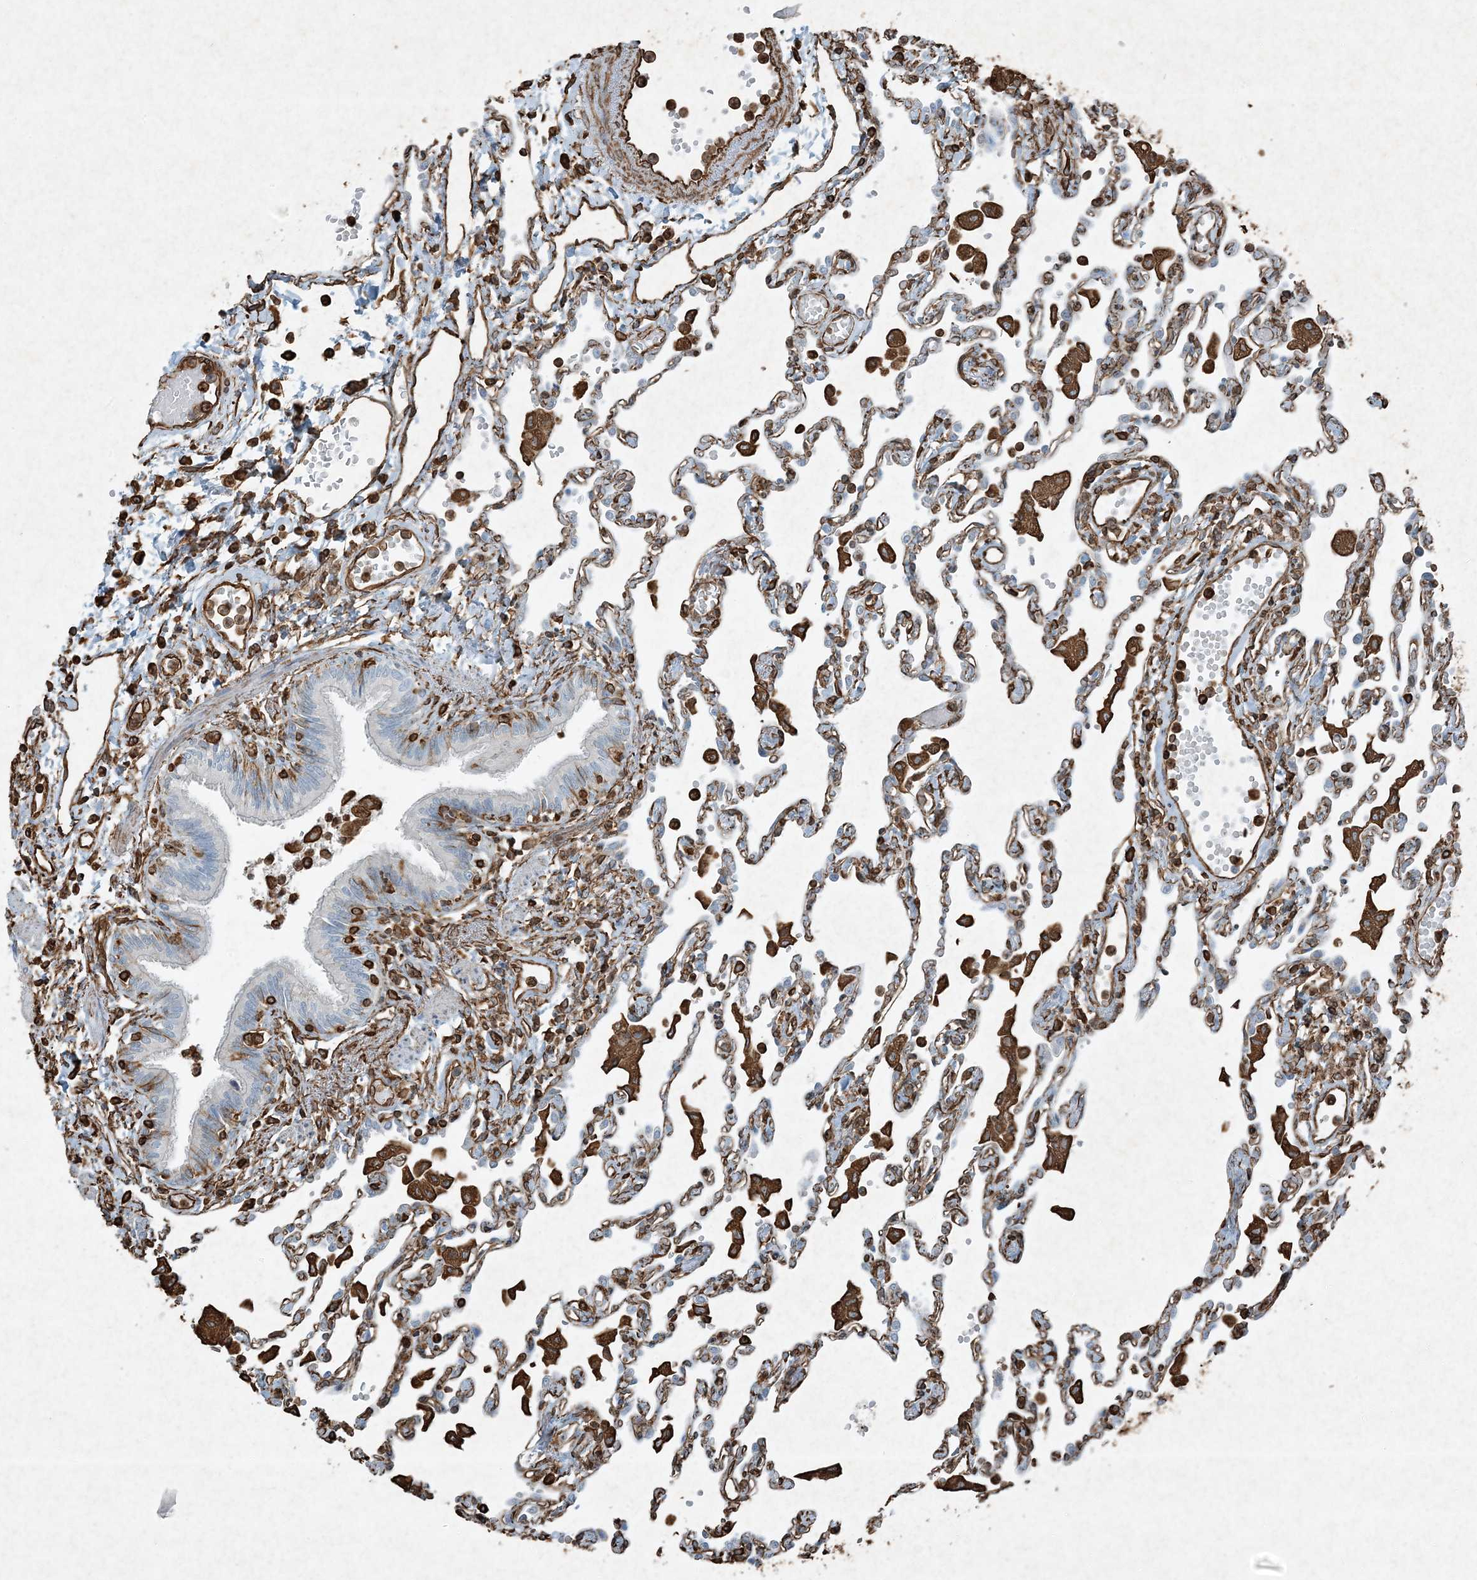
{"staining": {"intensity": "moderate", "quantity": "<25%", "location": "cytoplasmic/membranous"}, "tissue": "lung", "cell_type": "Alveolar cells", "image_type": "normal", "snomed": [{"axis": "morphology", "description": "Normal tissue, NOS"}, {"axis": "topography", "description": "Bronchus"}, {"axis": "topography", "description": "Lung"}], "caption": "A micrograph of human lung stained for a protein displays moderate cytoplasmic/membranous brown staining in alveolar cells. Ihc stains the protein in brown and the nuclei are stained blue.", "gene": "RYK", "patient": {"sex": "female", "age": 49}}